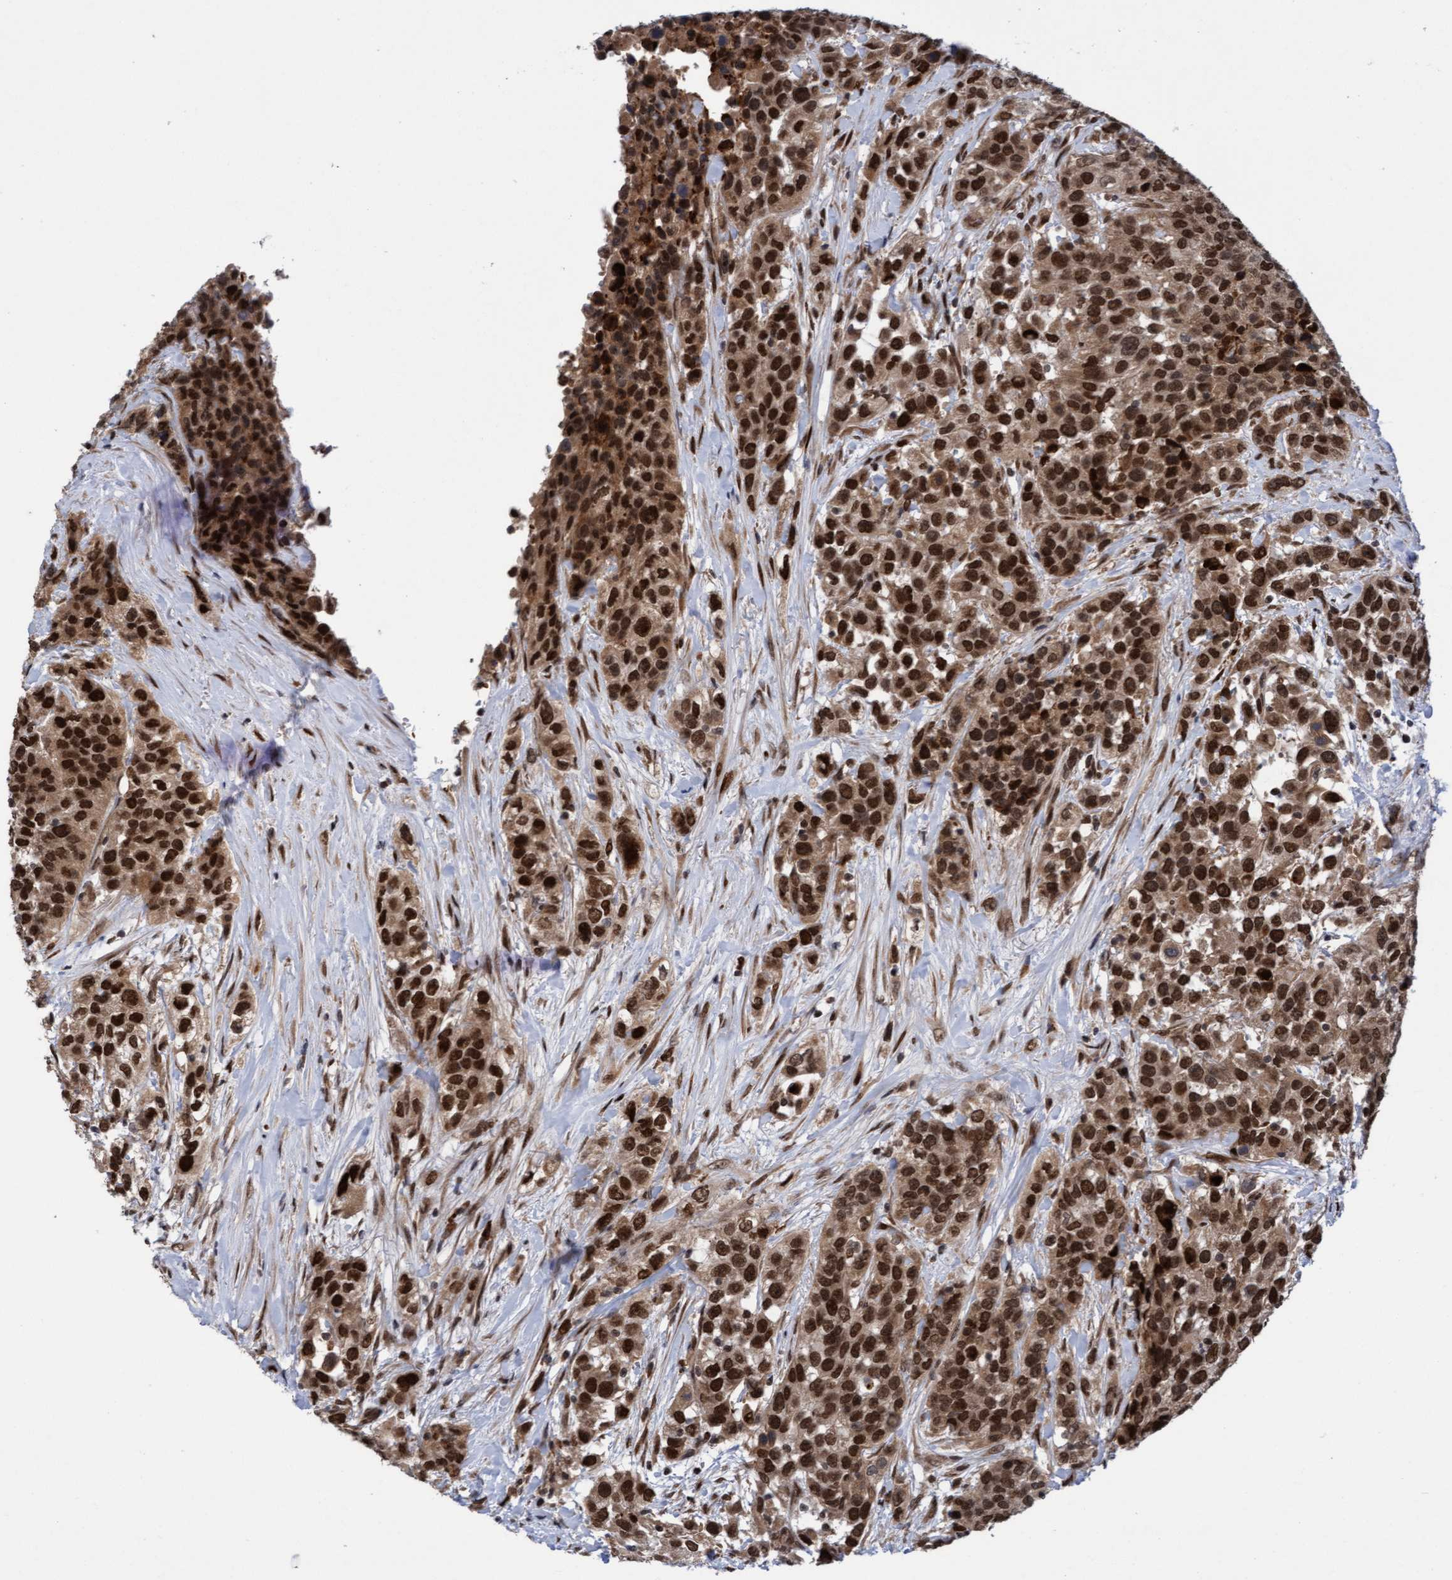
{"staining": {"intensity": "strong", "quantity": ">75%", "location": "cytoplasmic/membranous,nuclear"}, "tissue": "urothelial cancer", "cell_type": "Tumor cells", "image_type": "cancer", "snomed": [{"axis": "morphology", "description": "Urothelial carcinoma, High grade"}, {"axis": "topography", "description": "Urinary bladder"}], "caption": "Protein expression analysis of urothelial cancer exhibits strong cytoplasmic/membranous and nuclear staining in approximately >75% of tumor cells. (DAB IHC, brown staining for protein, blue staining for nuclei).", "gene": "TANC2", "patient": {"sex": "female", "age": 80}}